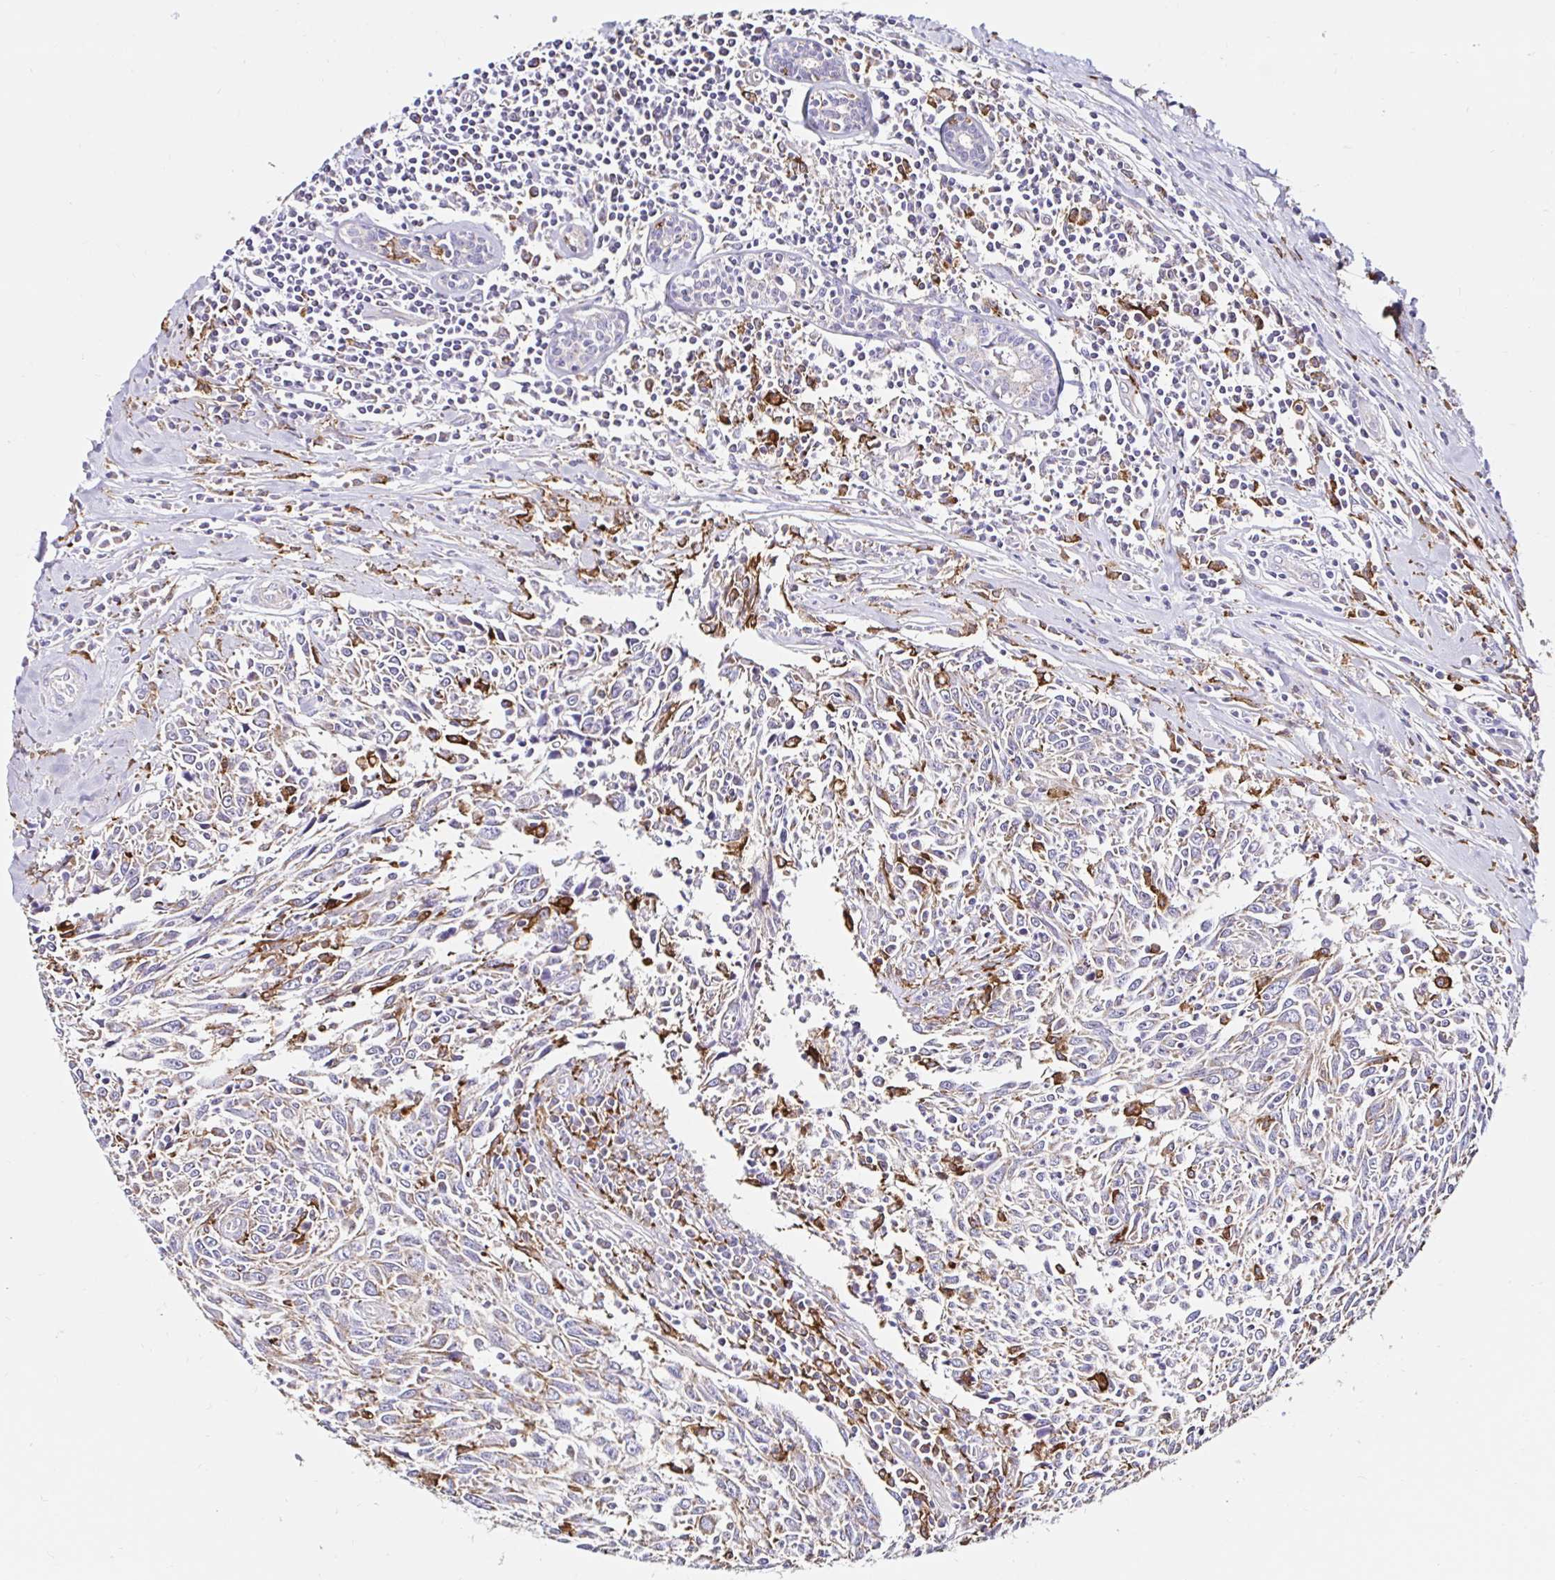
{"staining": {"intensity": "weak", "quantity": "25%-75%", "location": "cytoplasmic/membranous"}, "tissue": "breast cancer", "cell_type": "Tumor cells", "image_type": "cancer", "snomed": [{"axis": "morphology", "description": "Duct carcinoma"}, {"axis": "topography", "description": "Breast"}], "caption": "Brown immunohistochemical staining in breast cancer (infiltrating ductal carcinoma) demonstrates weak cytoplasmic/membranous expression in about 25%-75% of tumor cells.", "gene": "MSR1", "patient": {"sex": "female", "age": 50}}